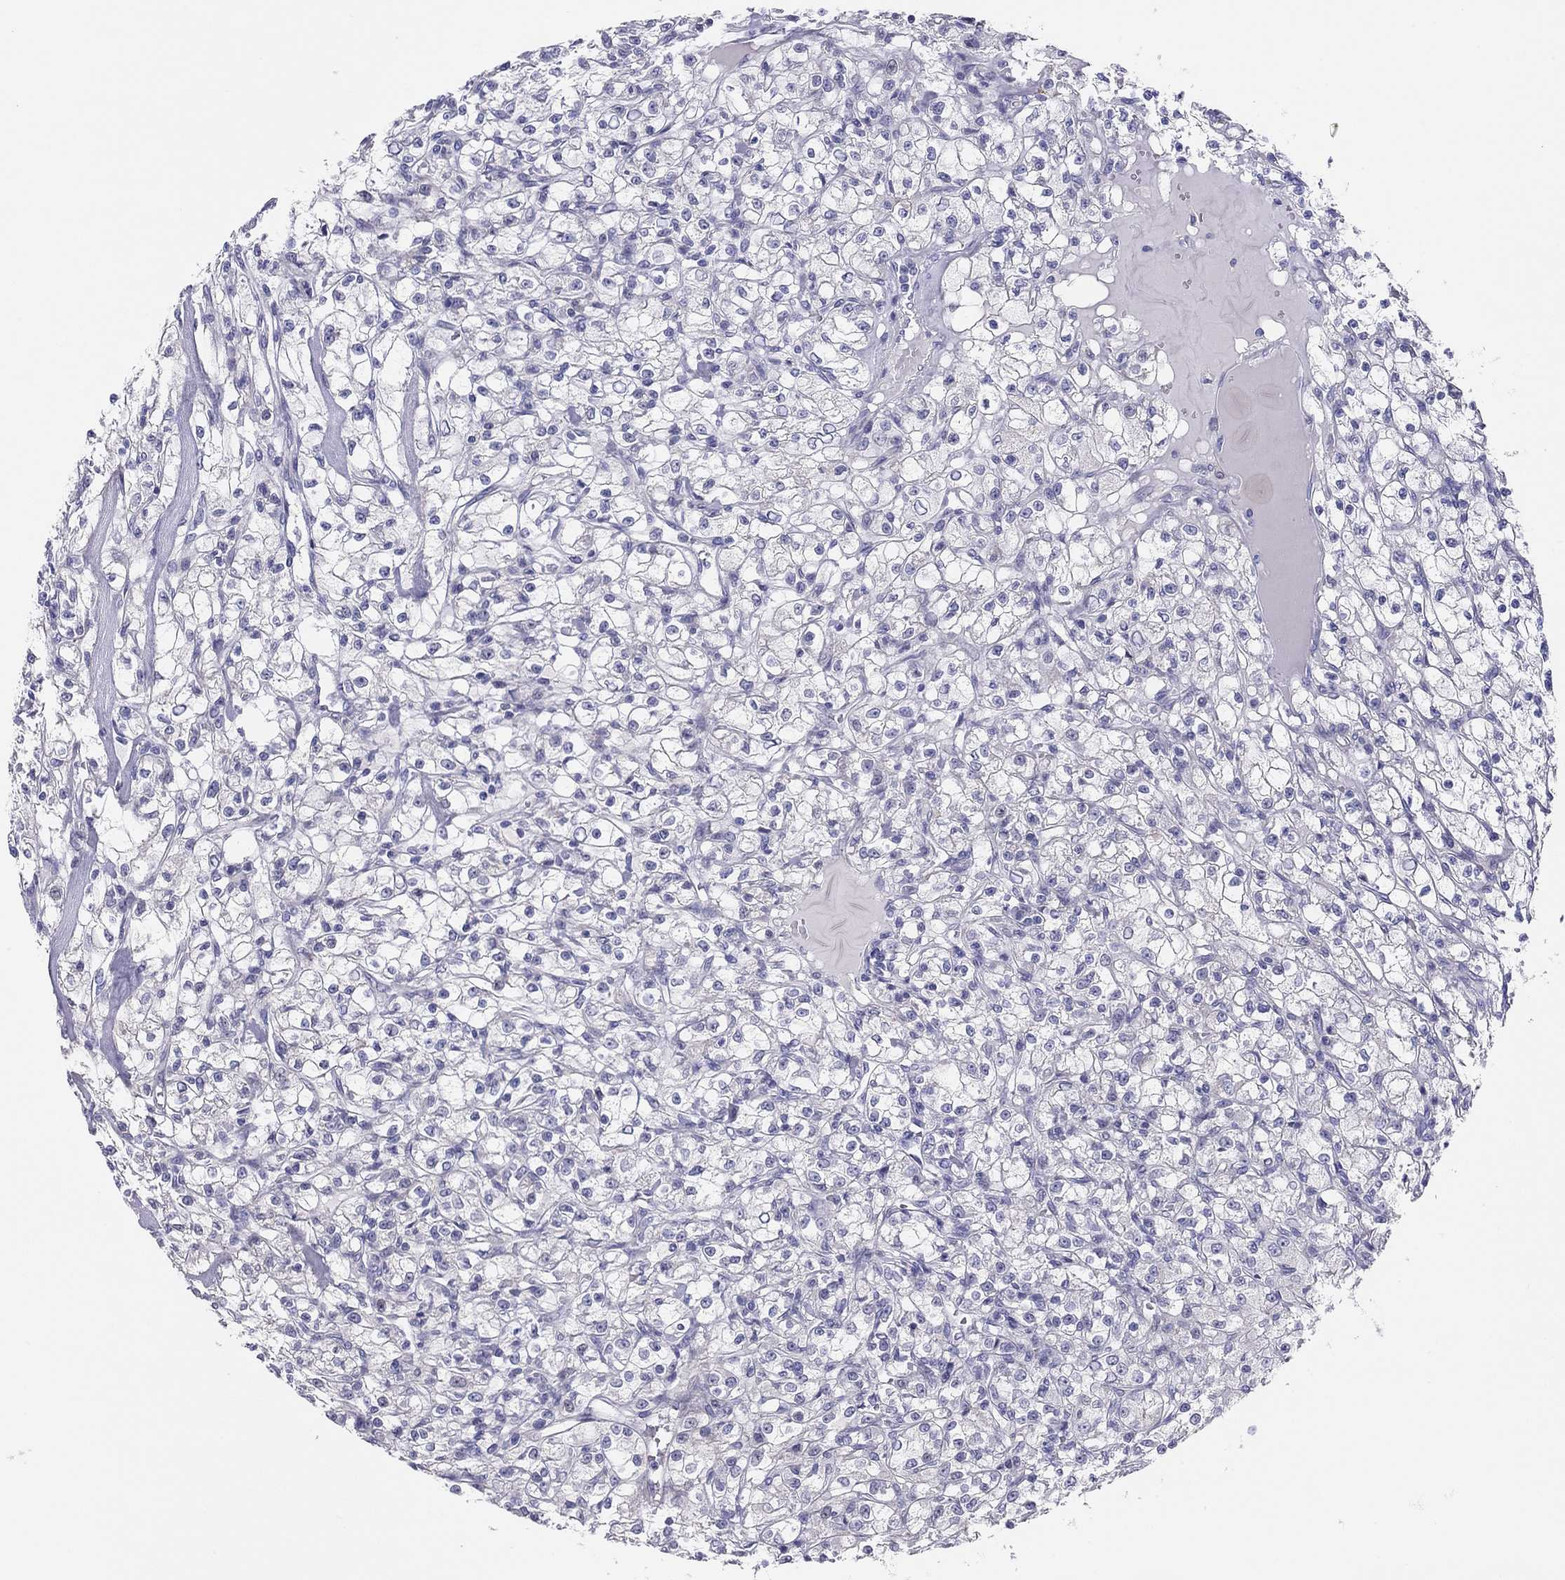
{"staining": {"intensity": "negative", "quantity": "none", "location": "none"}, "tissue": "renal cancer", "cell_type": "Tumor cells", "image_type": "cancer", "snomed": [{"axis": "morphology", "description": "Adenocarcinoma, NOS"}, {"axis": "topography", "description": "Kidney"}], "caption": "Human renal adenocarcinoma stained for a protein using immunohistochemistry (IHC) shows no expression in tumor cells.", "gene": "MGAT4C", "patient": {"sex": "female", "age": 59}}